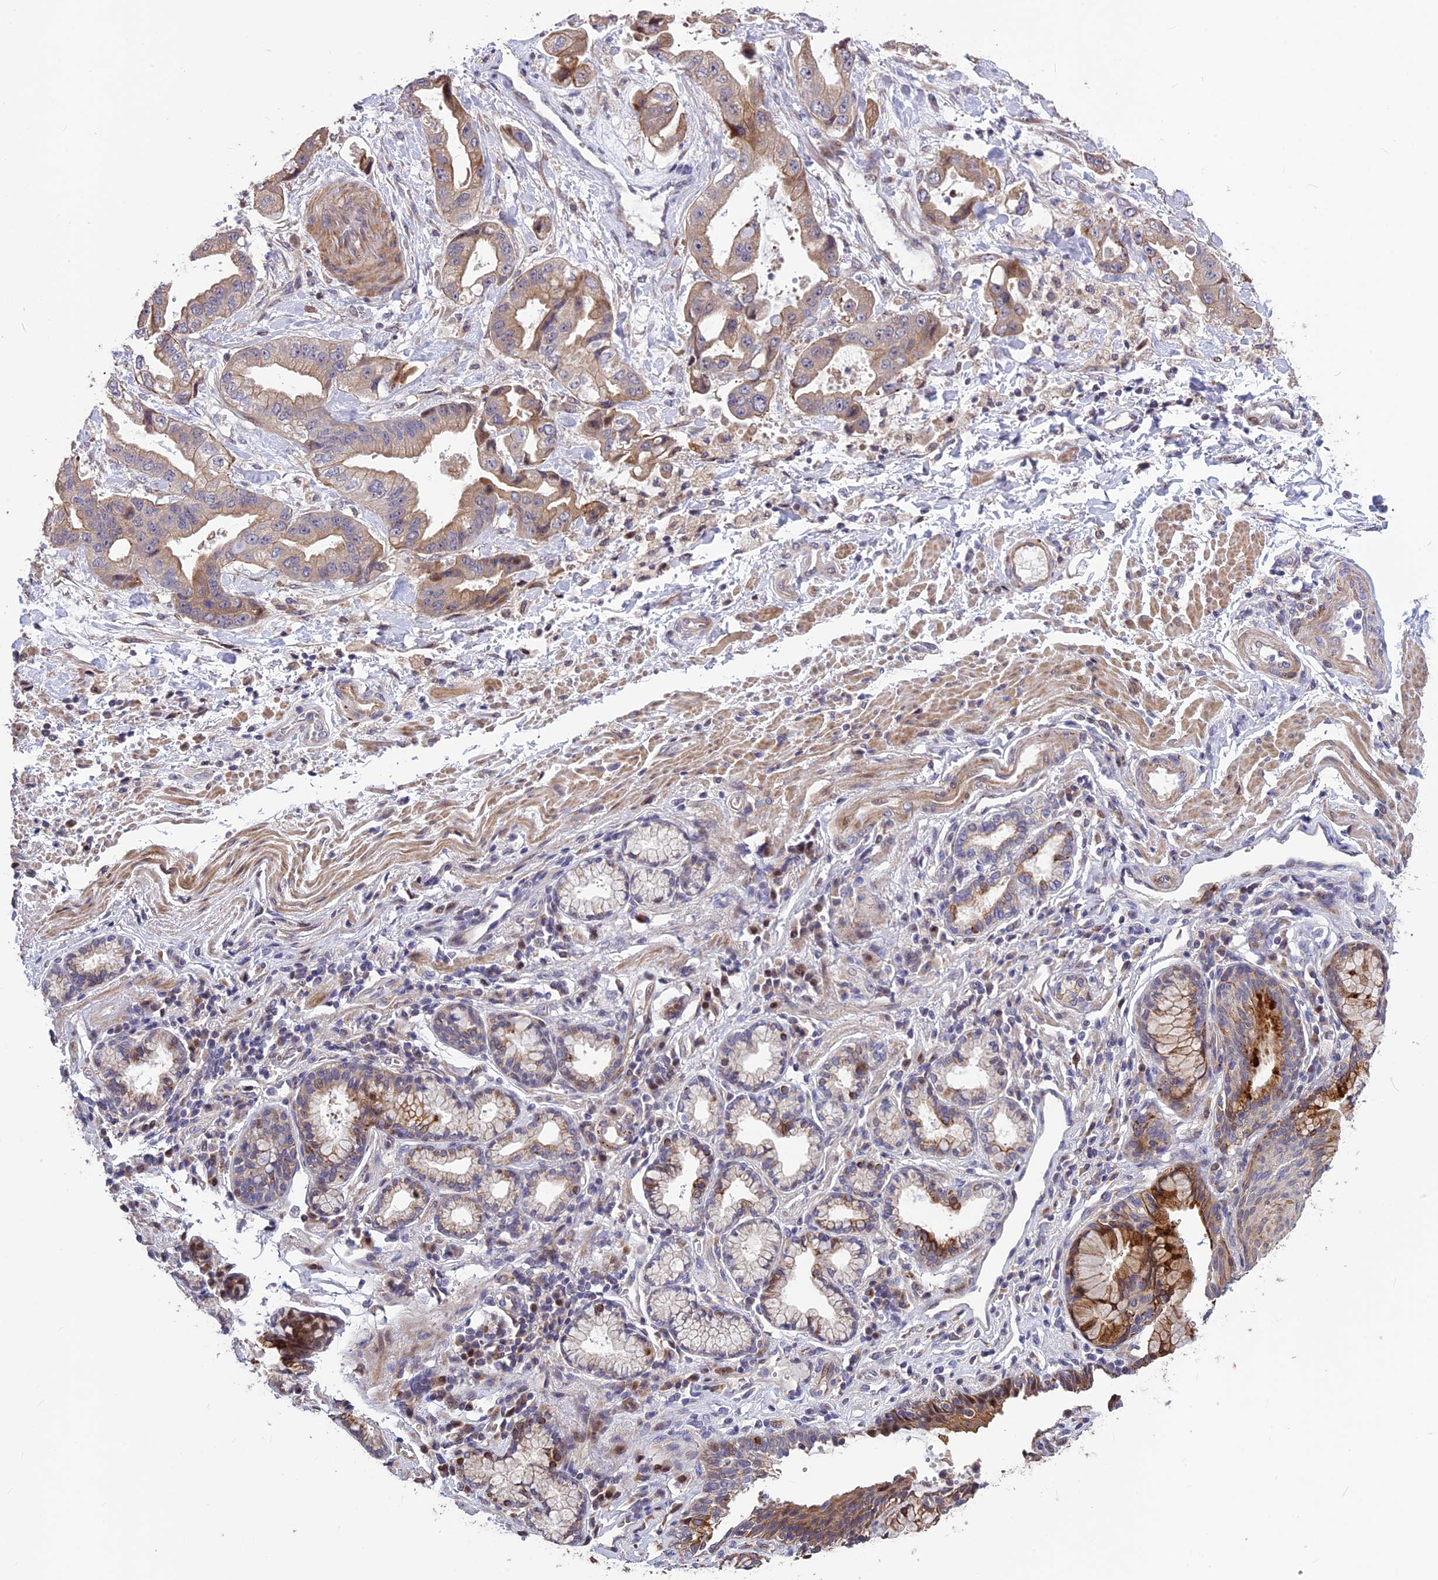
{"staining": {"intensity": "moderate", "quantity": ">75%", "location": "cytoplasmic/membranous"}, "tissue": "stomach cancer", "cell_type": "Tumor cells", "image_type": "cancer", "snomed": [{"axis": "morphology", "description": "Adenocarcinoma, NOS"}, {"axis": "topography", "description": "Stomach"}], "caption": "Stomach cancer (adenocarcinoma) stained with a protein marker exhibits moderate staining in tumor cells.", "gene": "SPG21", "patient": {"sex": "male", "age": 62}}